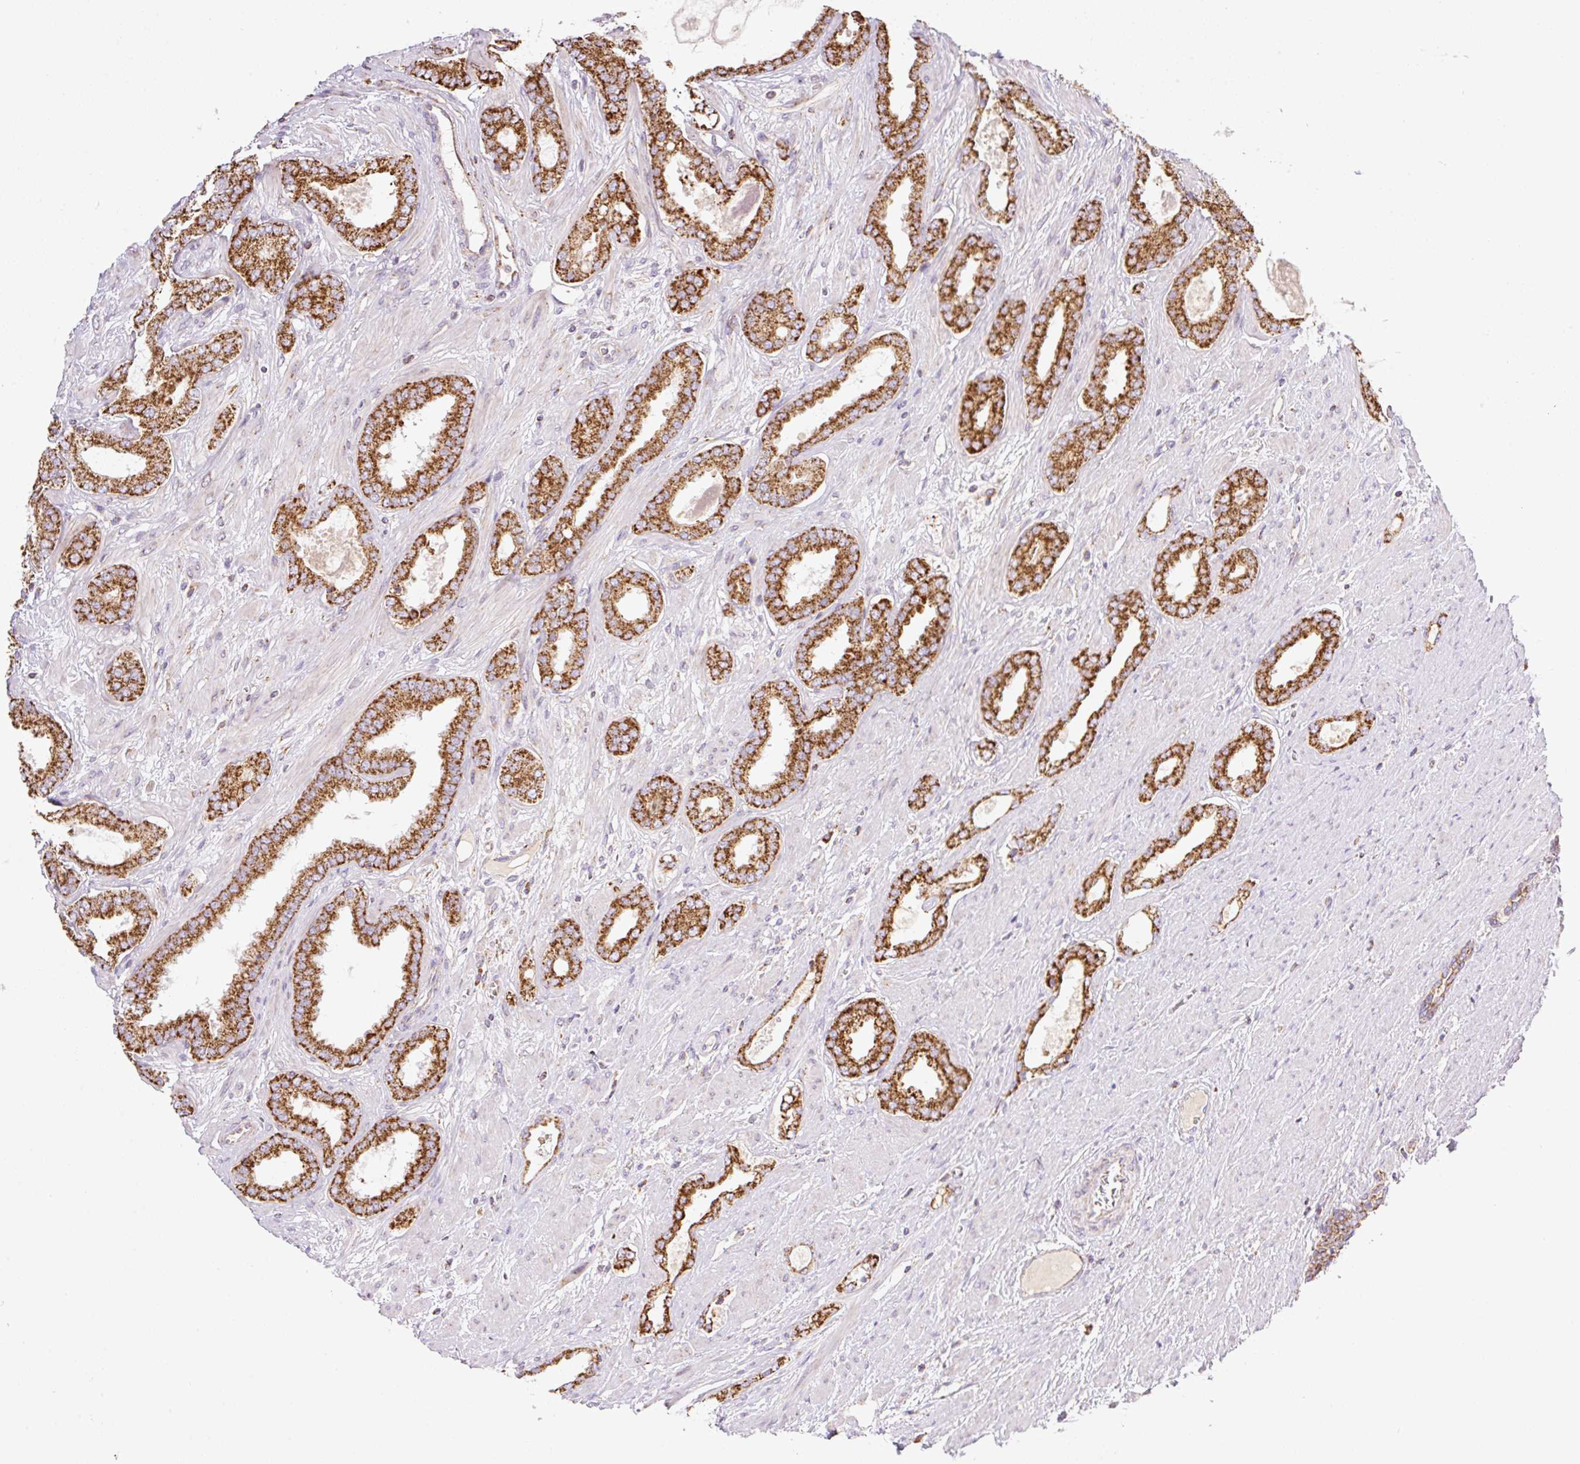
{"staining": {"intensity": "strong", "quantity": ">75%", "location": "cytoplasmic/membranous"}, "tissue": "prostate cancer", "cell_type": "Tumor cells", "image_type": "cancer", "snomed": [{"axis": "morphology", "description": "Adenocarcinoma, High grade"}, {"axis": "topography", "description": "Prostate"}], "caption": "A histopathology image of high-grade adenocarcinoma (prostate) stained for a protein demonstrates strong cytoplasmic/membranous brown staining in tumor cells.", "gene": "GOSR2", "patient": {"sex": "male", "age": 58}}